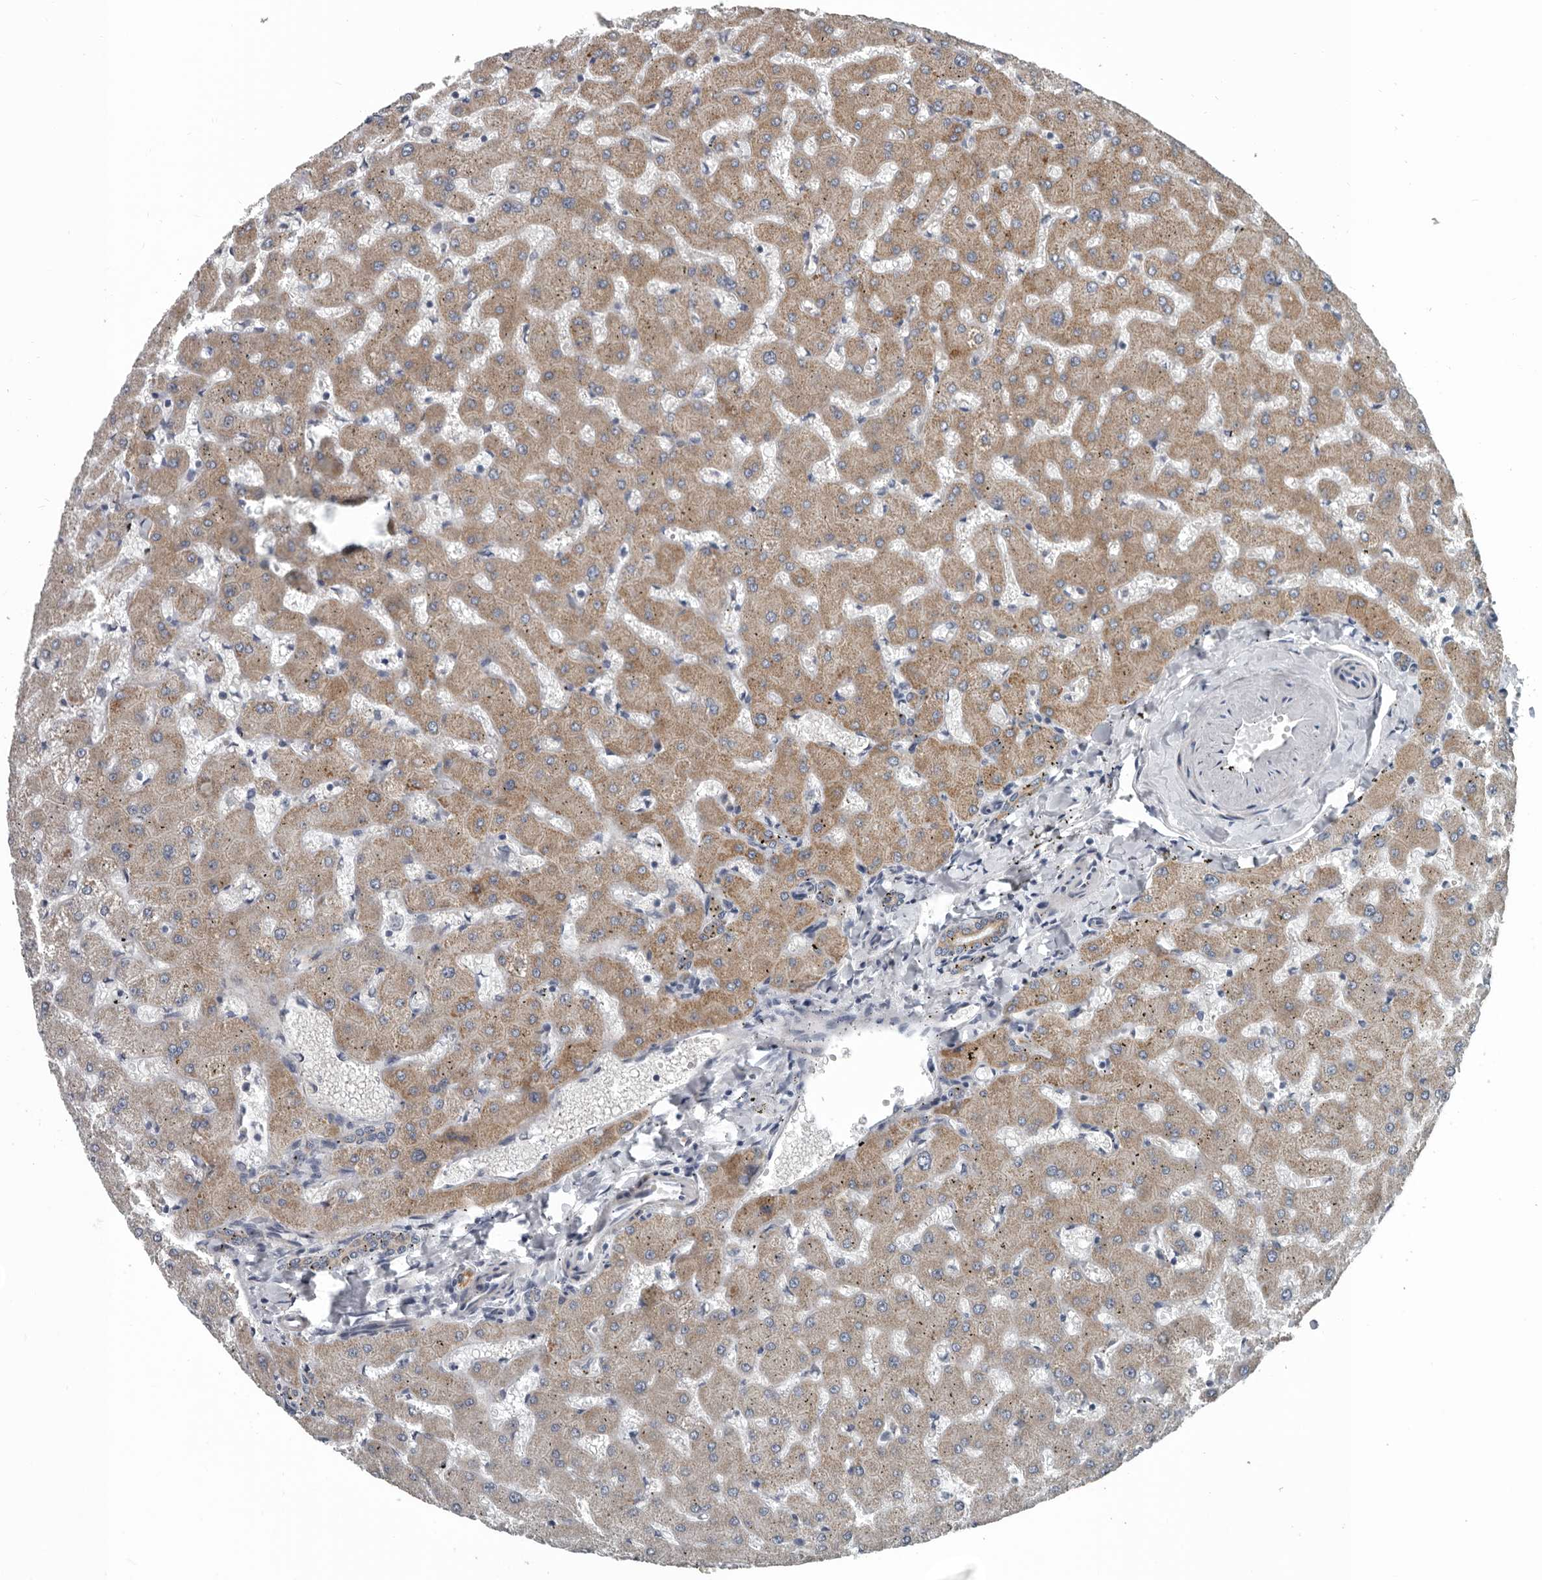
{"staining": {"intensity": "moderate", "quantity": ">75%", "location": "cytoplasmic/membranous"}, "tissue": "liver", "cell_type": "Cholangiocytes", "image_type": "normal", "snomed": [{"axis": "morphology", "description": "Normal tissue, NOS"}, {"axis": "topography", "description": "Liver"}], "caption": "This histopathology image shows immunohistochemistry staining of normal liver, with medium moderate cytoplasmic/membranous positivity in approximately >75% of cholangiocytes.", "gene": "DPY19L4", "patient": {"sex": "female", "age": 63}}